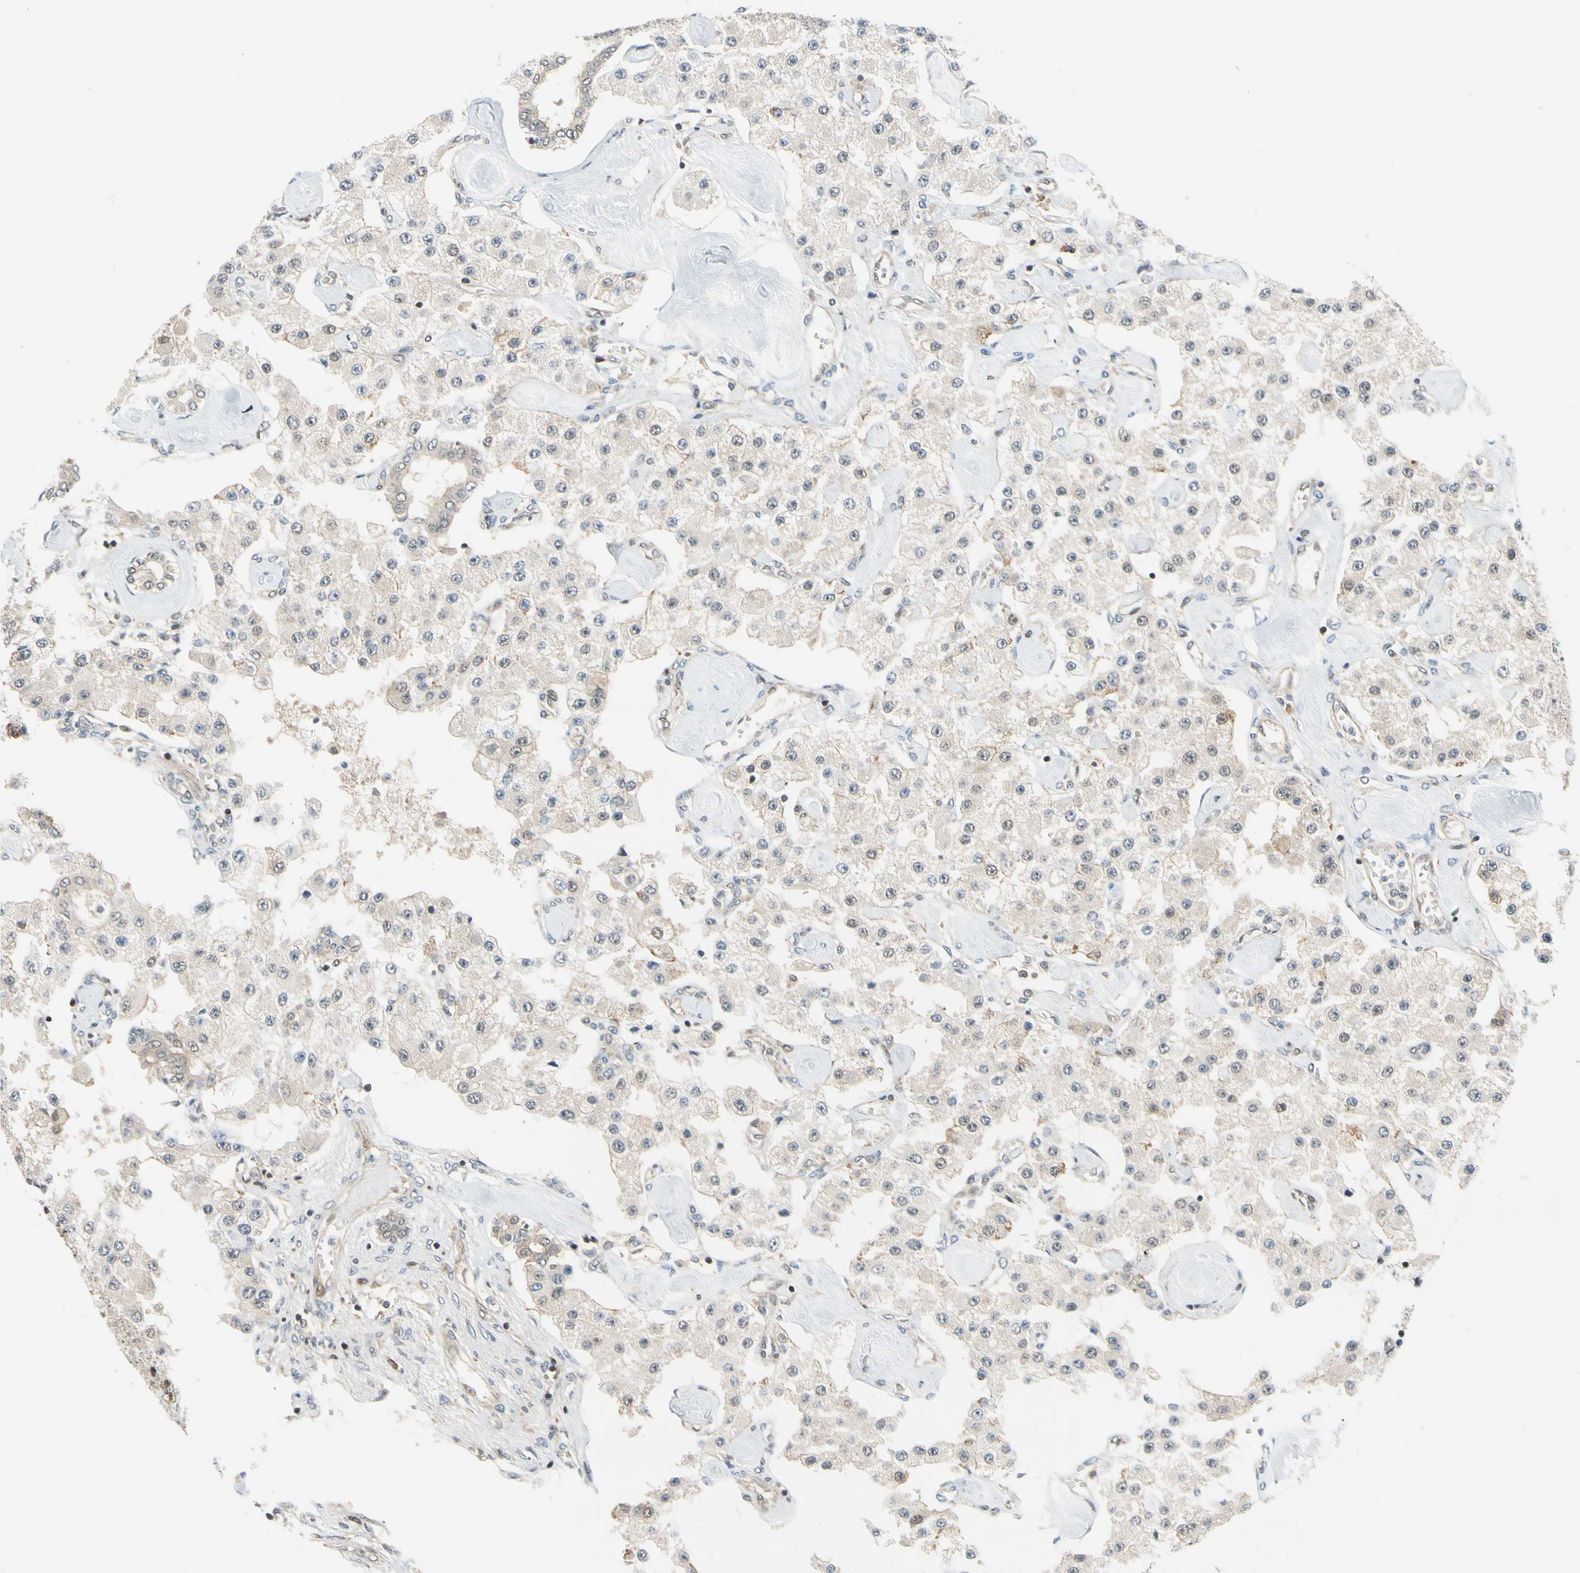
{"staining": {"intensity": "weak", "quantity": "<25%", "location": "cytoplasmic/membranous"}, "tissue": "carcinoid", "cell_type": "Tumor cells", "image_type": "cancer", "snomed": [{"axis": "morphology", "description": "Carcinoid, malignant, NOS"}, {"axis": "topography", "description": "Pancreas"}], "caption": "Image shows no protein staining in tumor cells of carcinoid tissue.", "gene": "MAPK9", "patient": {"sex": "male", "age": 41}}